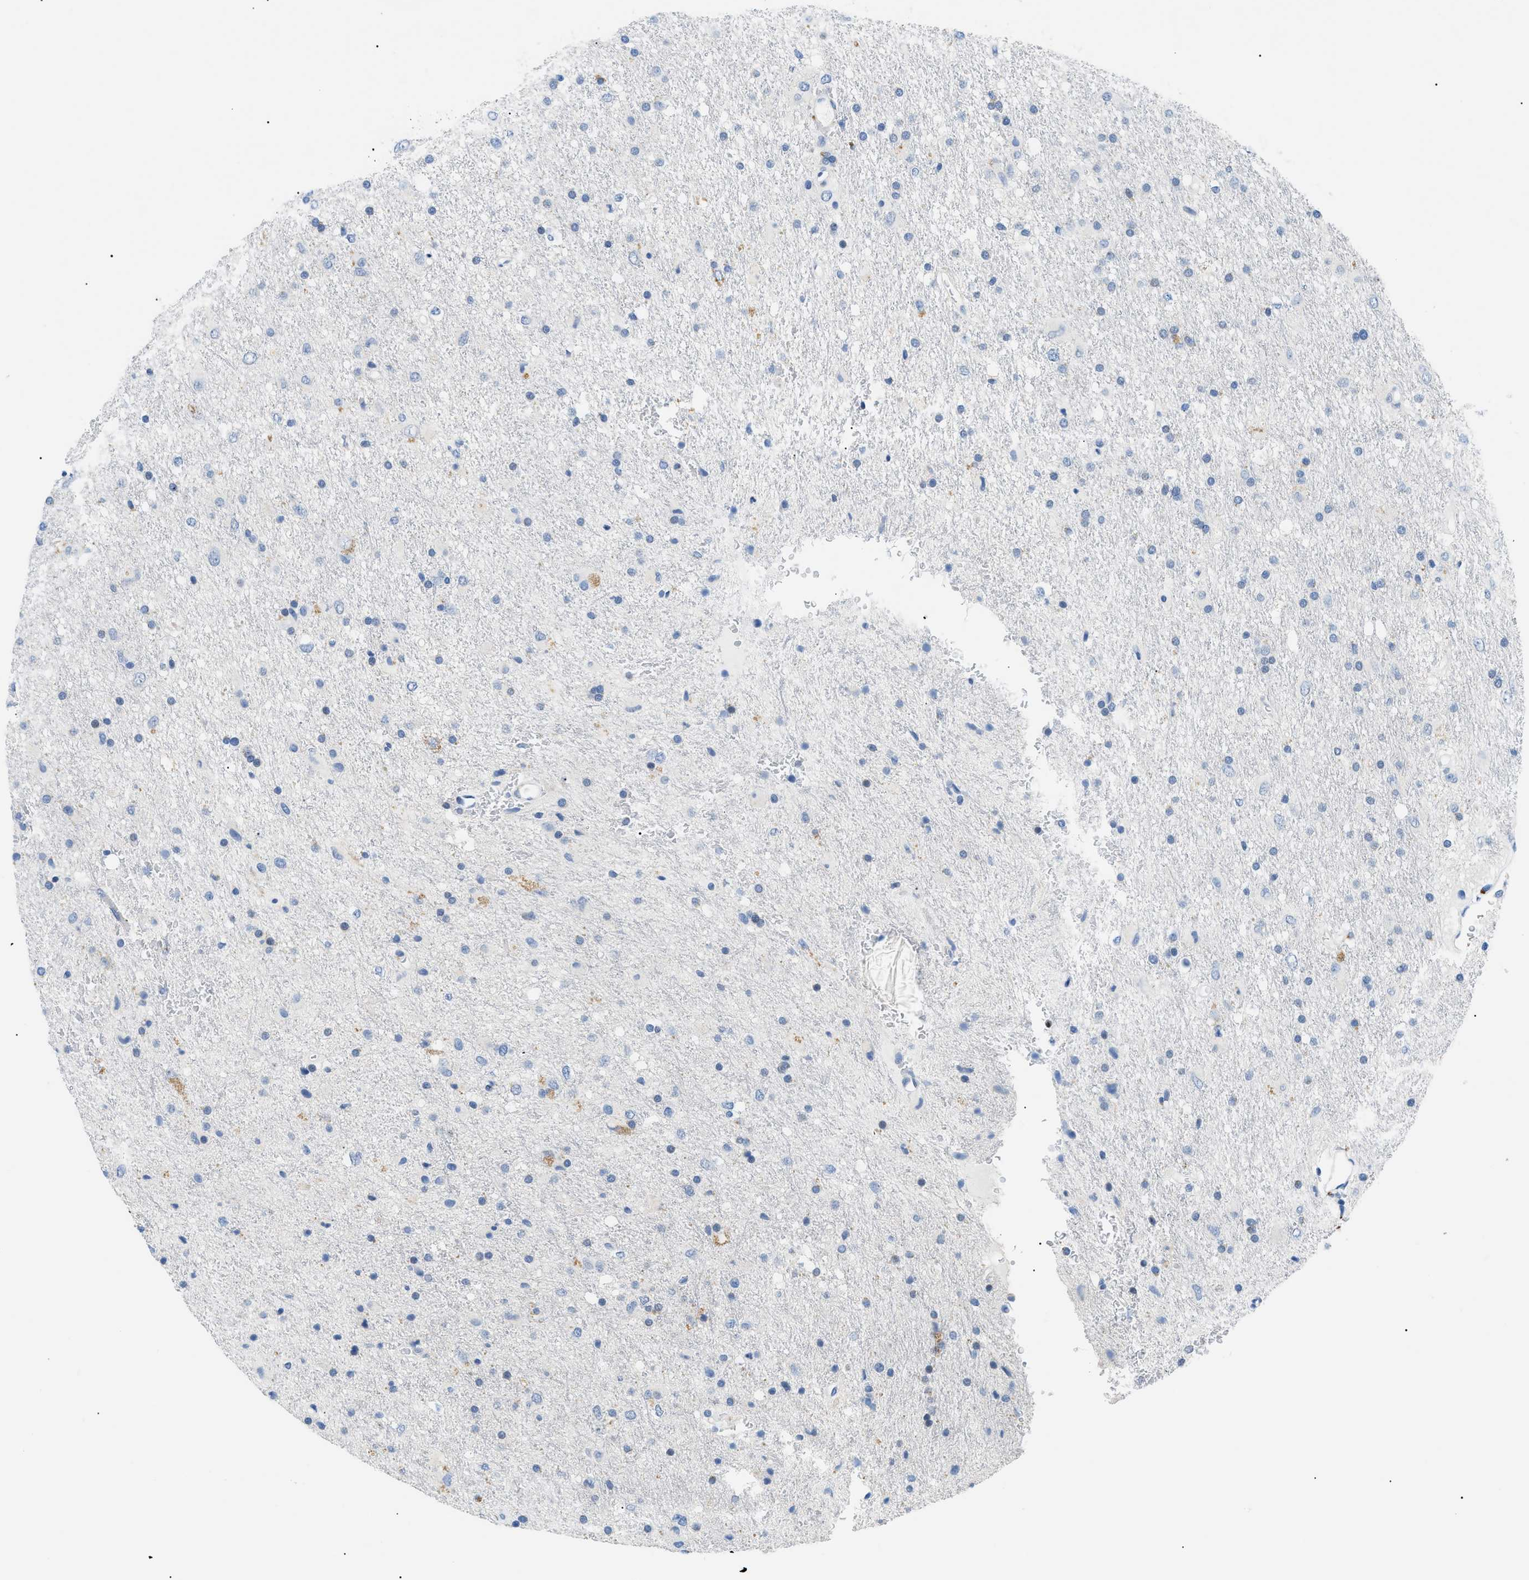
{"staining": {"intensity": "negative", "quantity": "none", "location": "none"}, "tissue": "glioma", "cell_type": "Tumor cells", "image_type": "cancer", "snomed": [{"axis": "morphology", "description": "Glioma, malignant, Low grade"}, {"axis": "topography", "description": "Brain"}], "caption": "Glioma stained for a protein using immunohistochemistry displays no staining tumor cells.", "gene": "SMARCC1", "patient": {"sex": "male", "age": 77}}